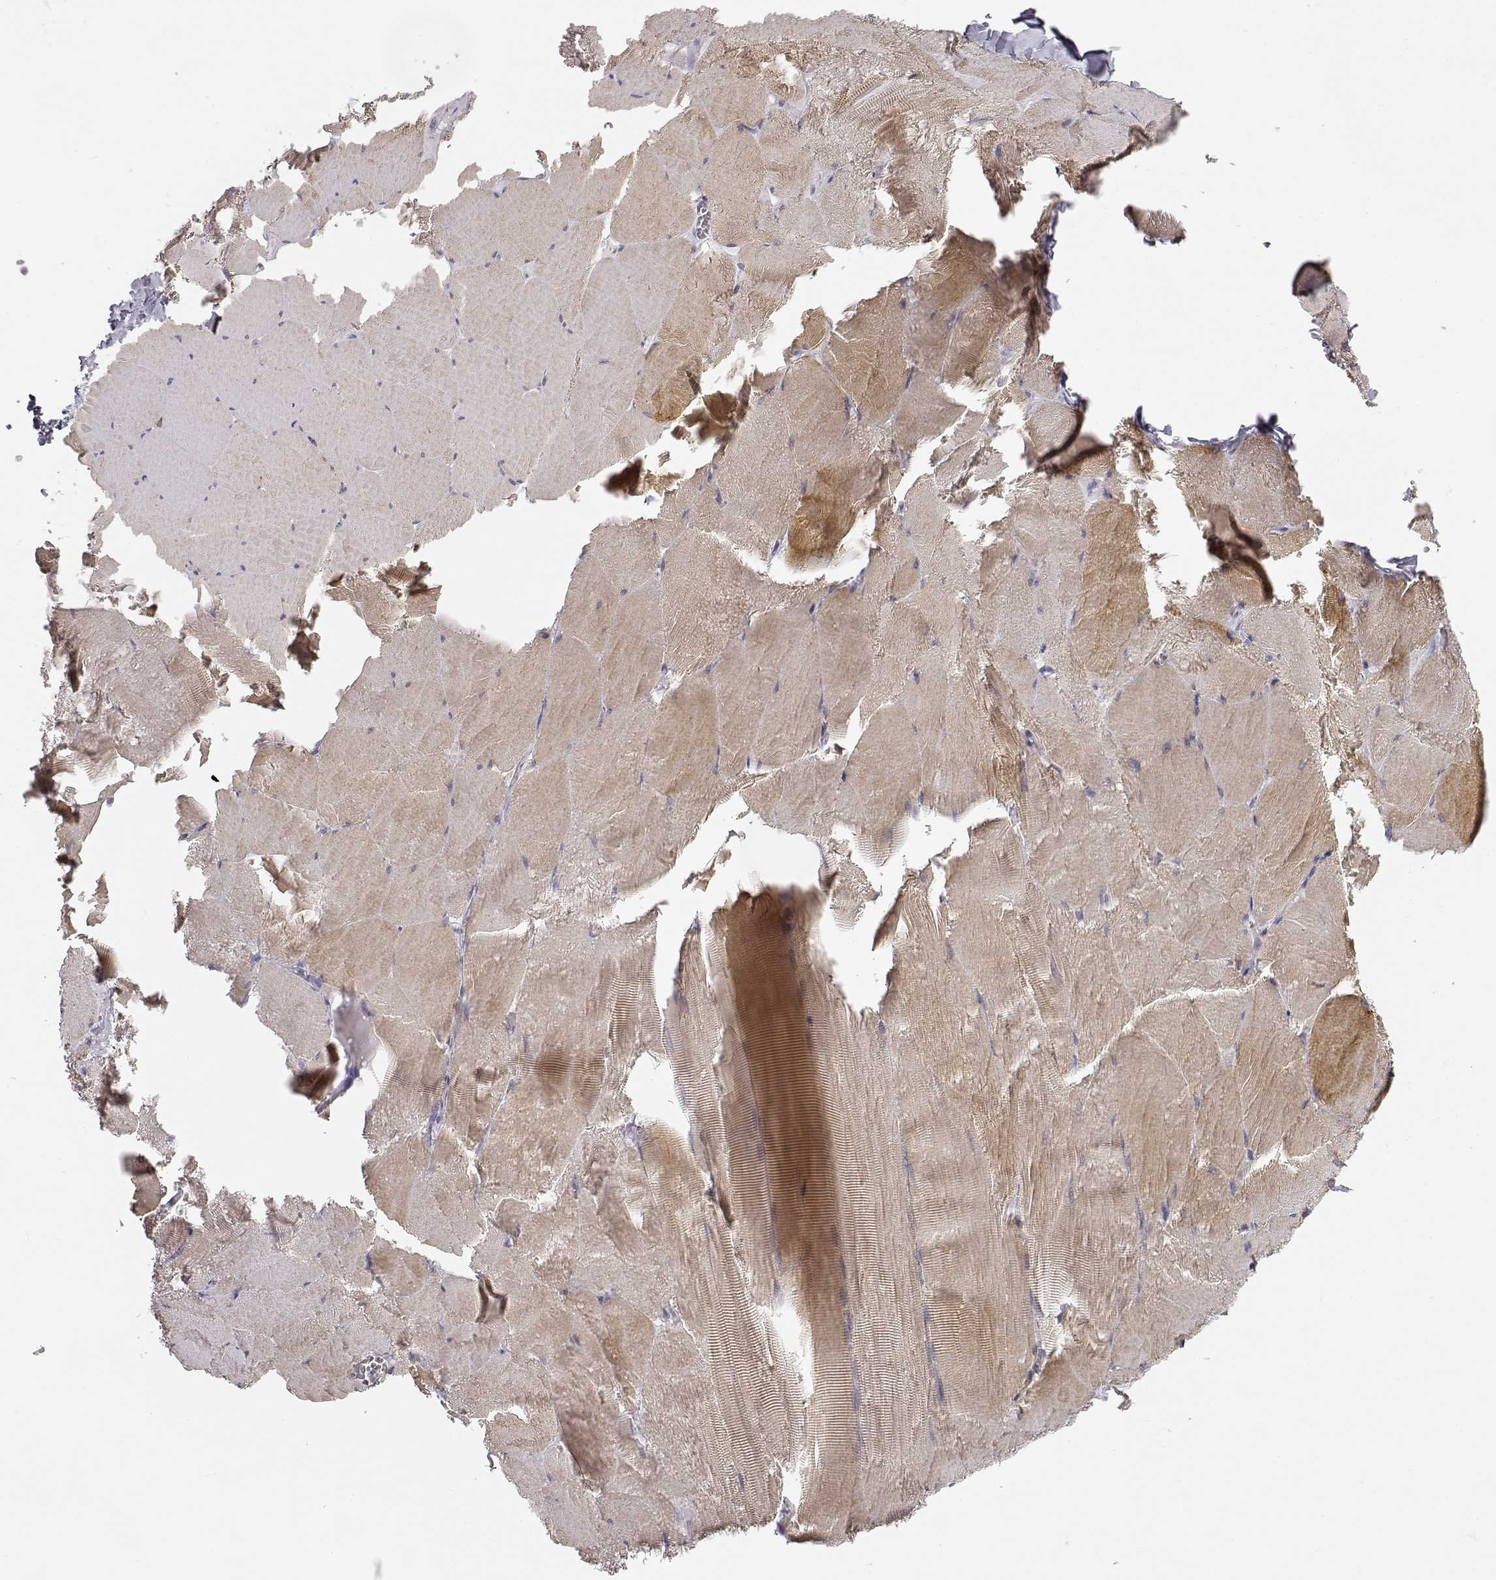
{"staining": {"intensity": "weak", "quantity": ">75%", "location": "cytoplasmic/membranous"}, "tissue": "skeletal muscle", "cell_type": "Myocytes", "image_type": "normal", "snomed": [{"axis": "morphology", "description": "Normal tissue, NOS"}, {"axis": "morphology", "description": "Malignant melanoma, Metastatic site"}, {"axis": "topography", "description": "Skeletal muscle"}], "caption": "This photomicrograph reveals normal skeletal muscle stained with IHC to label a protein in brown. The cytoplasmic/membranous of myocytes show weak positivity for the protein. Nuclei are counter-stained blue.", "gene": "MYCBPAP", "patient": {"sex": "male", "age": 50}}